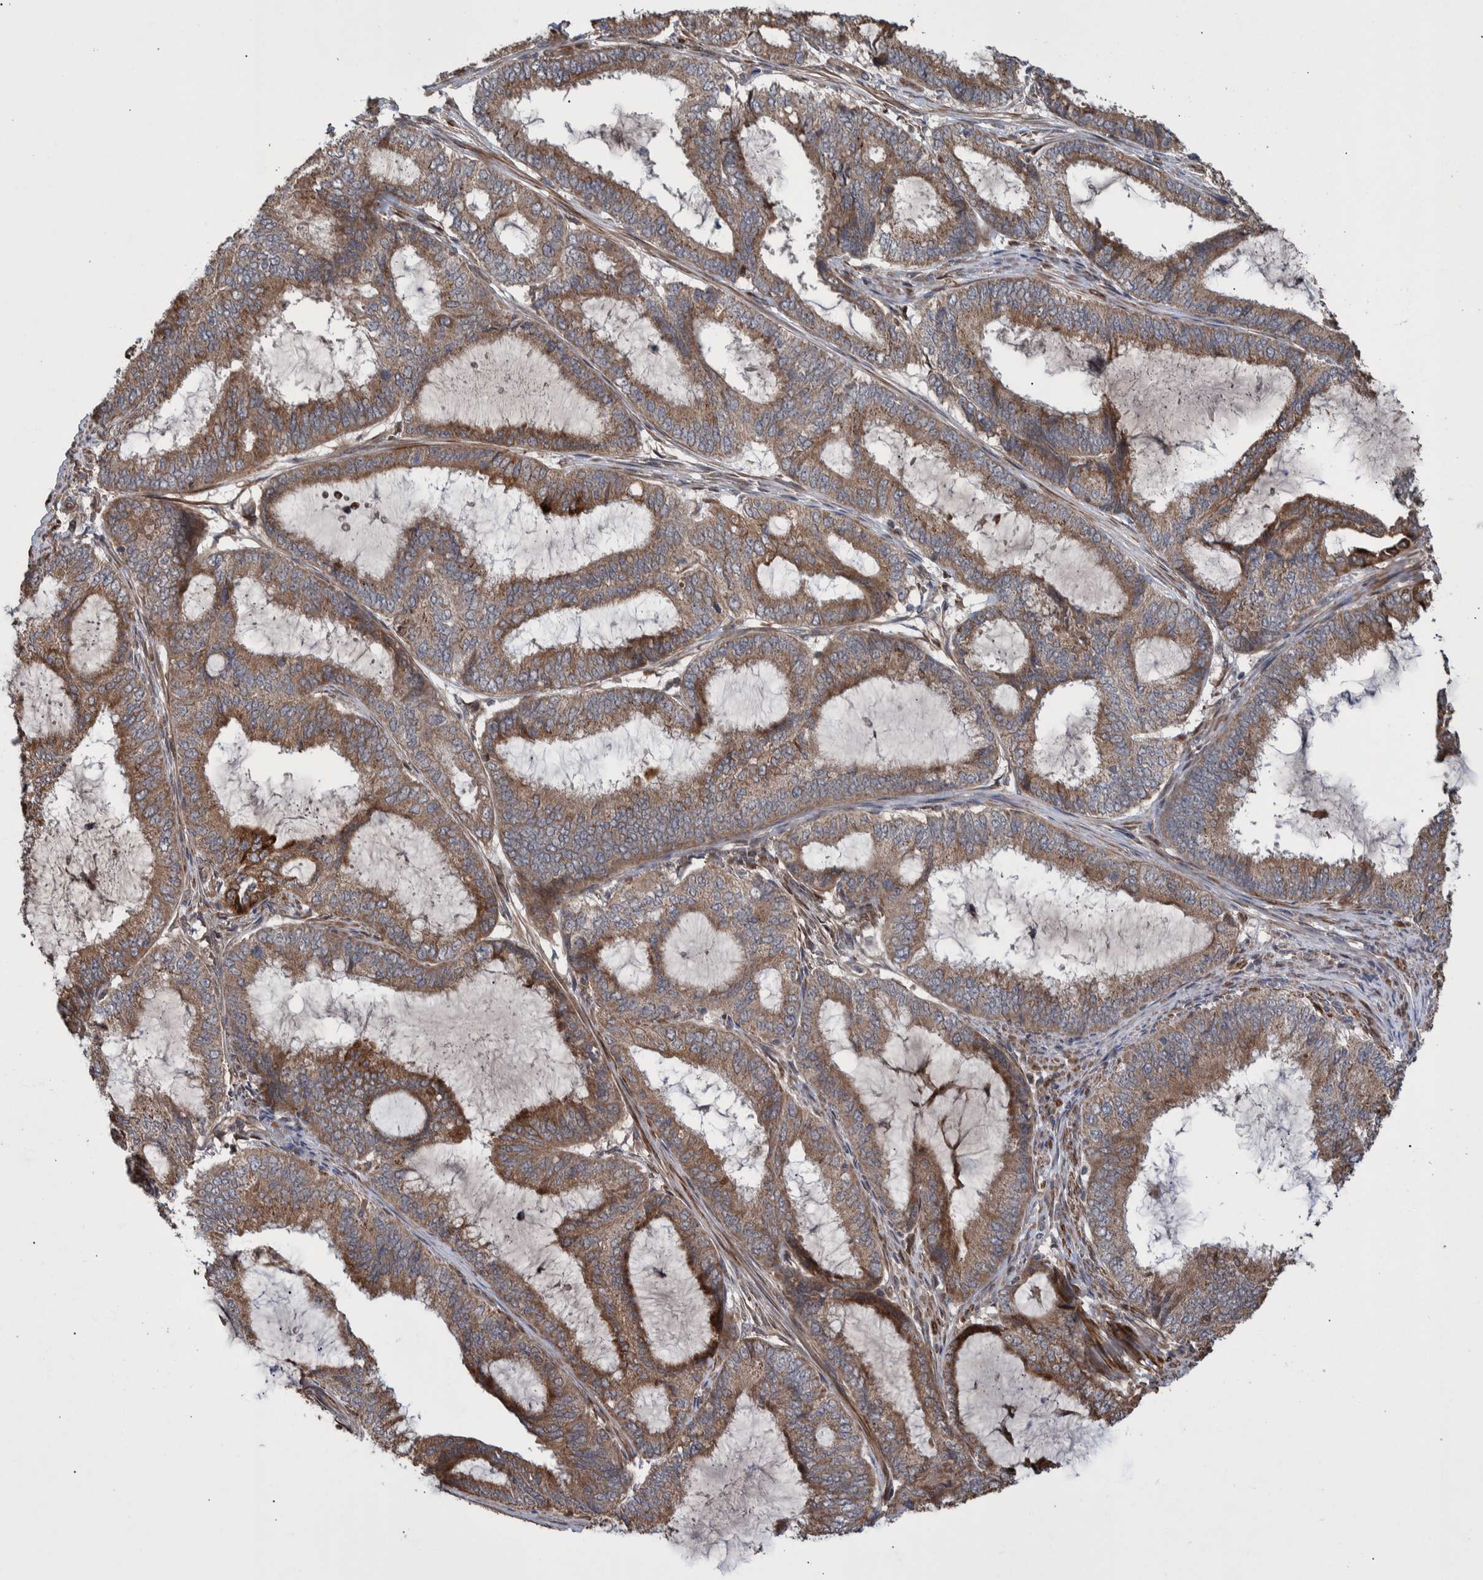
{"staining": {"intensity": "moderate", "quantity": ">75%", "location": "cytoplasmic/membranous"}, "tissue": "endometrial cancer", "cell_type": "Tumor cells", "image_type": "cancer", "snomed": [{"axis": "morphology", "description": "Adenocarcinoma, NOS"}, {"axis": "topography", "description": "Endometrium"}], "caption": "Adenocarcinoma (endometrial) stained with immunohistochemistry demonstrates moderate cytoplasmic/membranous expression in approximately >75% of tumor cells.", "gene": "B3GNTL1", "patient": {"sex": "female", "age": 51}}